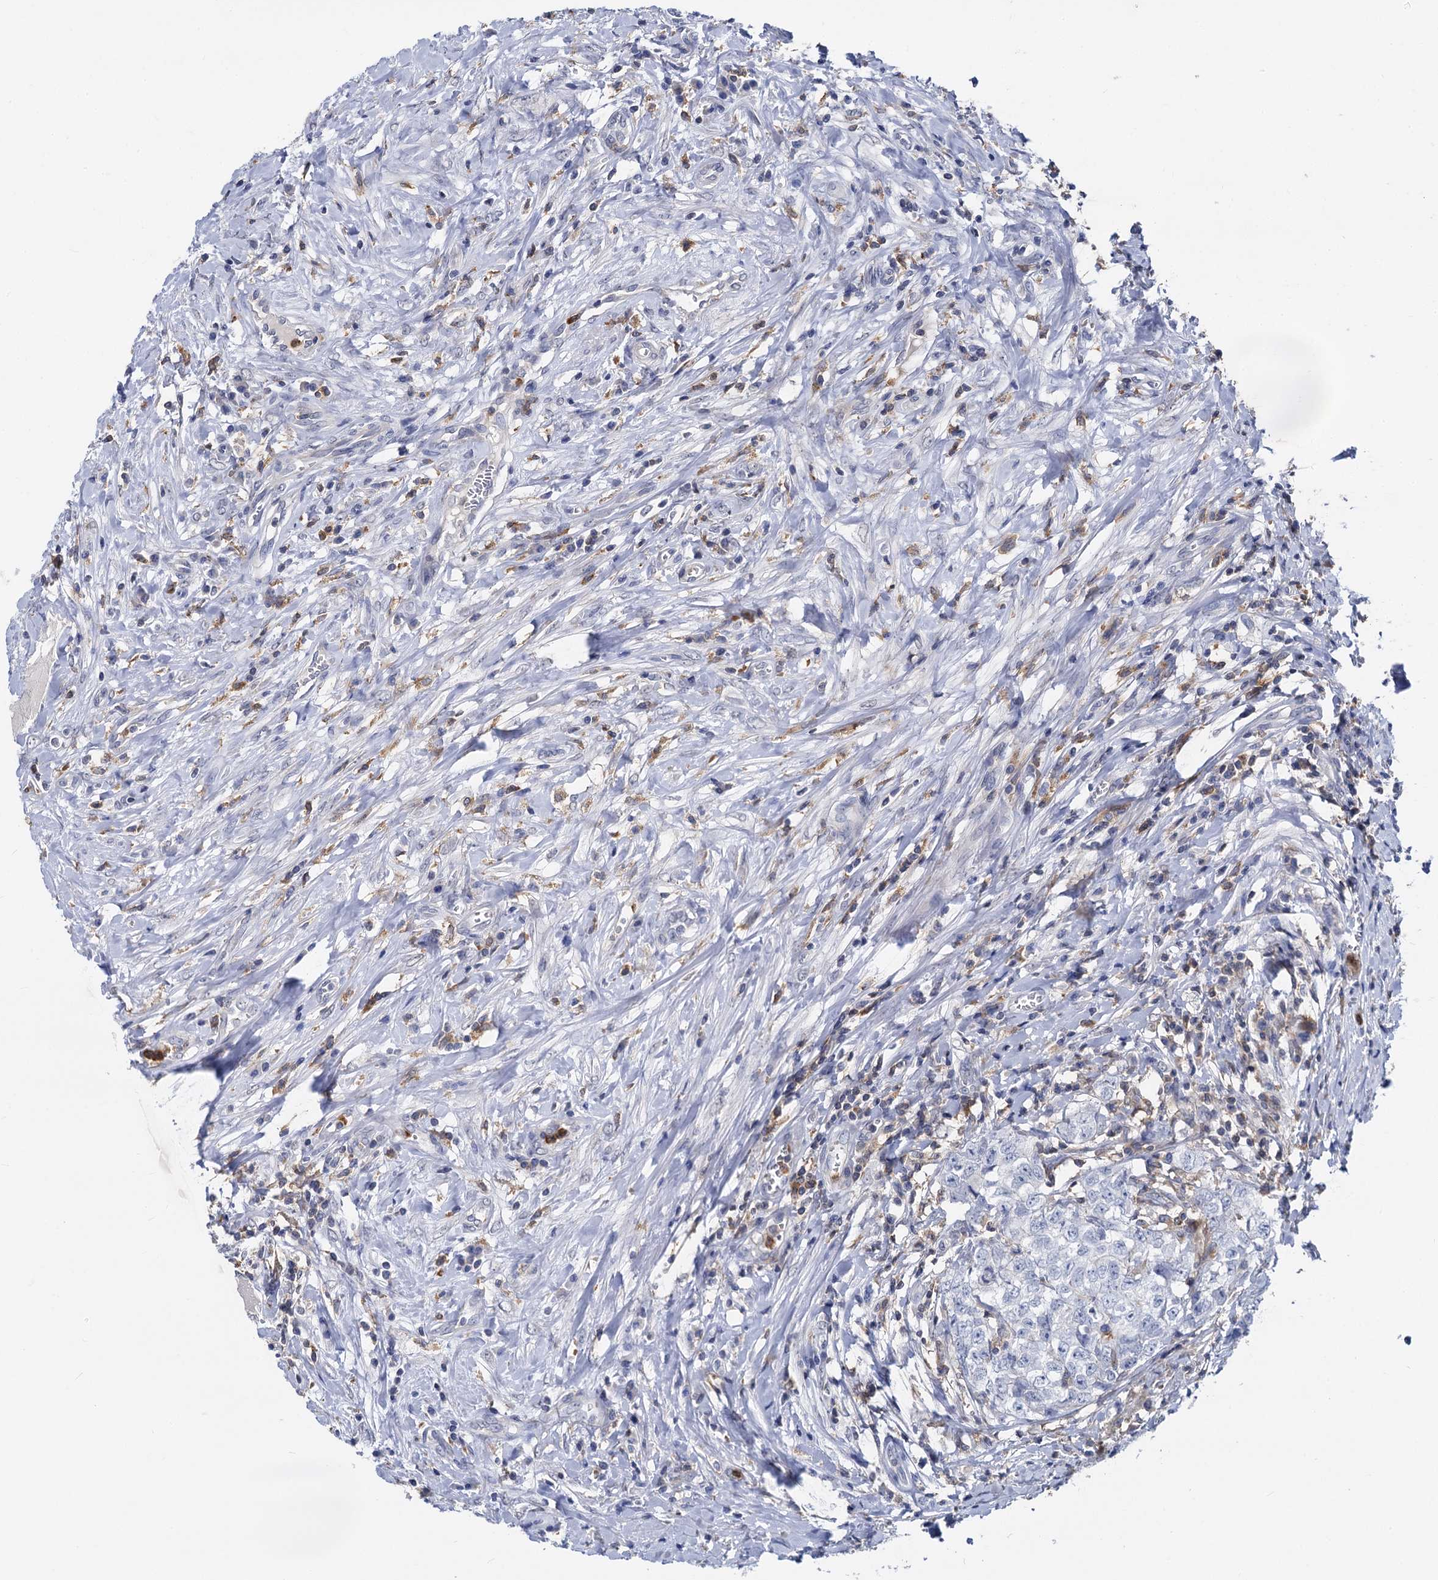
{"staining": {"intensity": "negative", "quantity": "none", "location": "none"}, "tissue": "testis cancer", "cell_type": "Tumor cells", "image_type": "cancer", "snomed": [{"axis": "morphology", "description": "Seminoma, NOS"}, {"axis": "morphology", "description": "Carcinoma, Embryonal, NOS"}, {"axis": "topography", "description": "Testis"}], "caption": "IHC of human testis seminoma displays no expression in tumor cells.", "gene": "RHOG", "patient": {"sex": "male", "age": 43}}